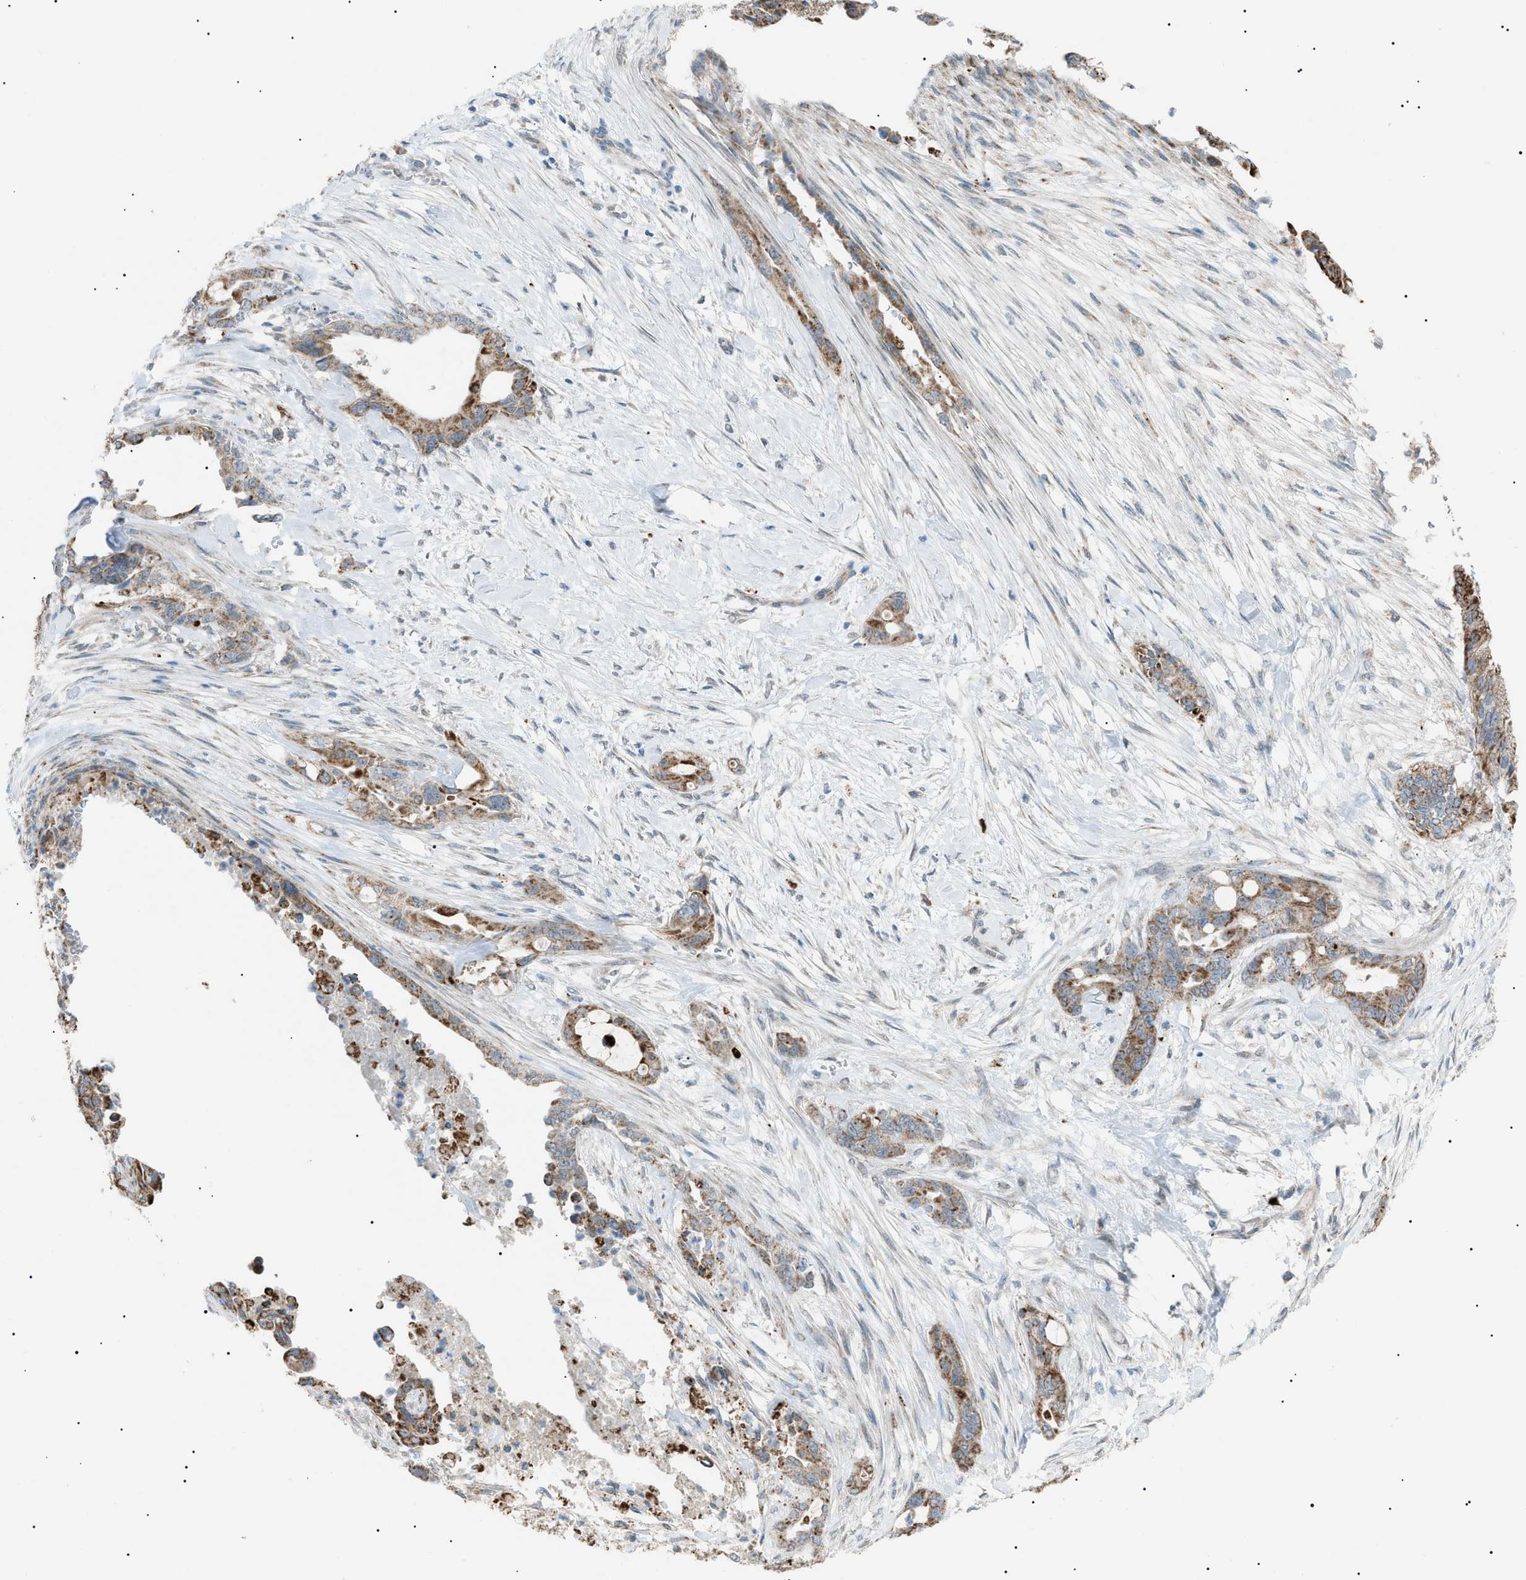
{"staining": {"intensity": "moderate", "quantity": ">75%", "location": "cytoplasmic/membranous"}, "tissue": "pancreatic cancer", "cell_type": "Tumor cells", "image_type": "cancer", "snomed": [{"axis": "morphology", "description": "Adenocarcinoma, NOS"}, {"axis": "topography", "description": "Pancreas"}], "caption": "Immunohistochemical staining of pancreatic cancer (adenocarcinoma) exhibits medium levels of moderate cytoplasmic/membranous staining in approximately >75% of tumor cells.", "gene": "ZNF516", "patient": {"sex": "male", "age": 70}}